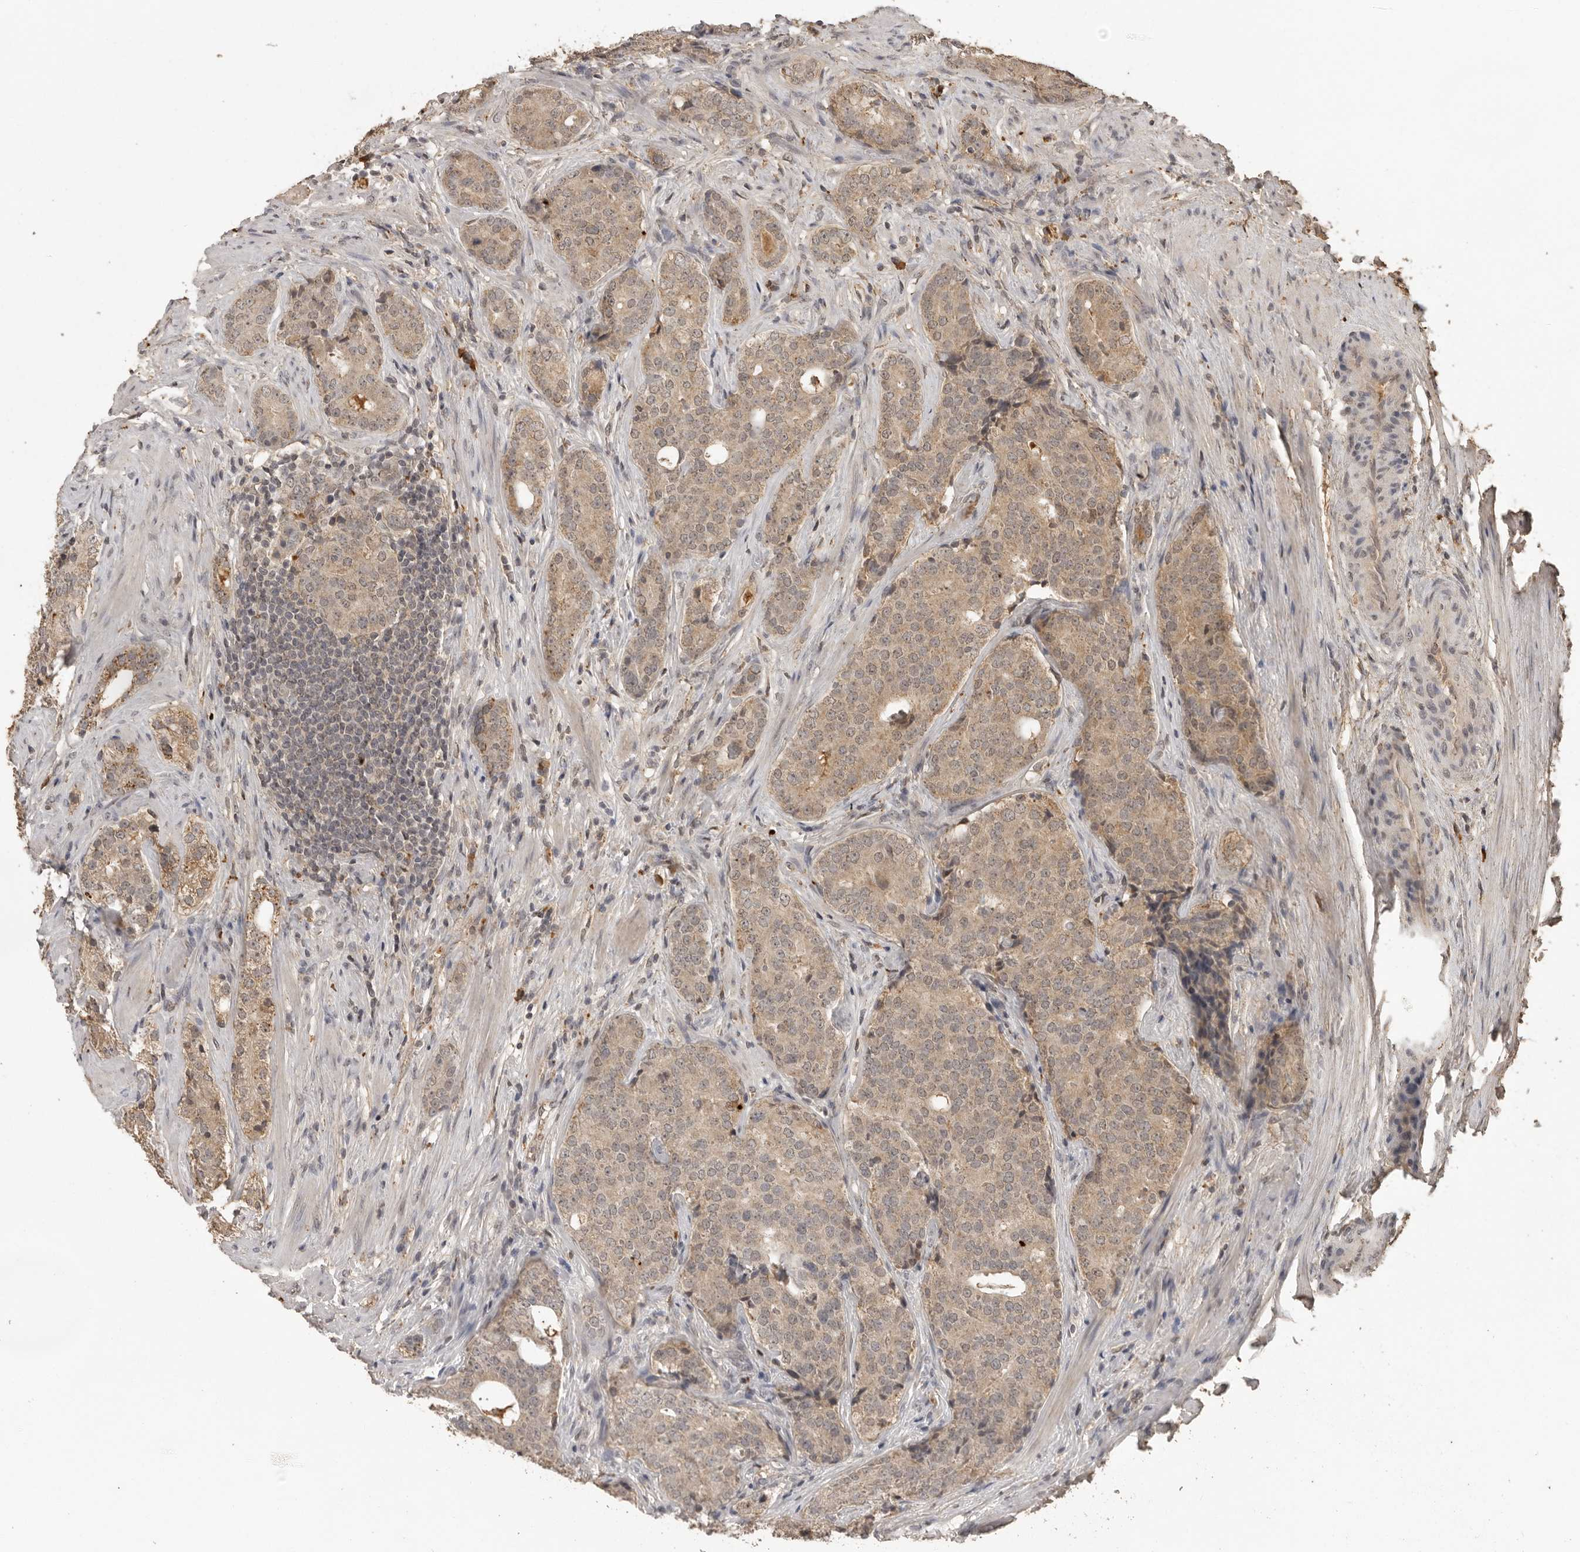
{"staining": {"intensity": "weak", "quantity": "25%-75%", "location": "cytoplasmic/membranous"}, "tissue": "prostate cancer", "cell_type": "Tumor cells", "image_type": "cancer", "snomed": [{"axis": "morphology", "description": "Adenocarcinoma, High grade"}, {"axis": "topography", "description": "Prostate"}], "caption": "Tumor cells exhibit low levels of weak cytoplasmic/membranous expression in approximately 25%-75% of cells in human prostate cancer.", "gene": "CTF1", "patient": {"sex": "male", "age": 56}}